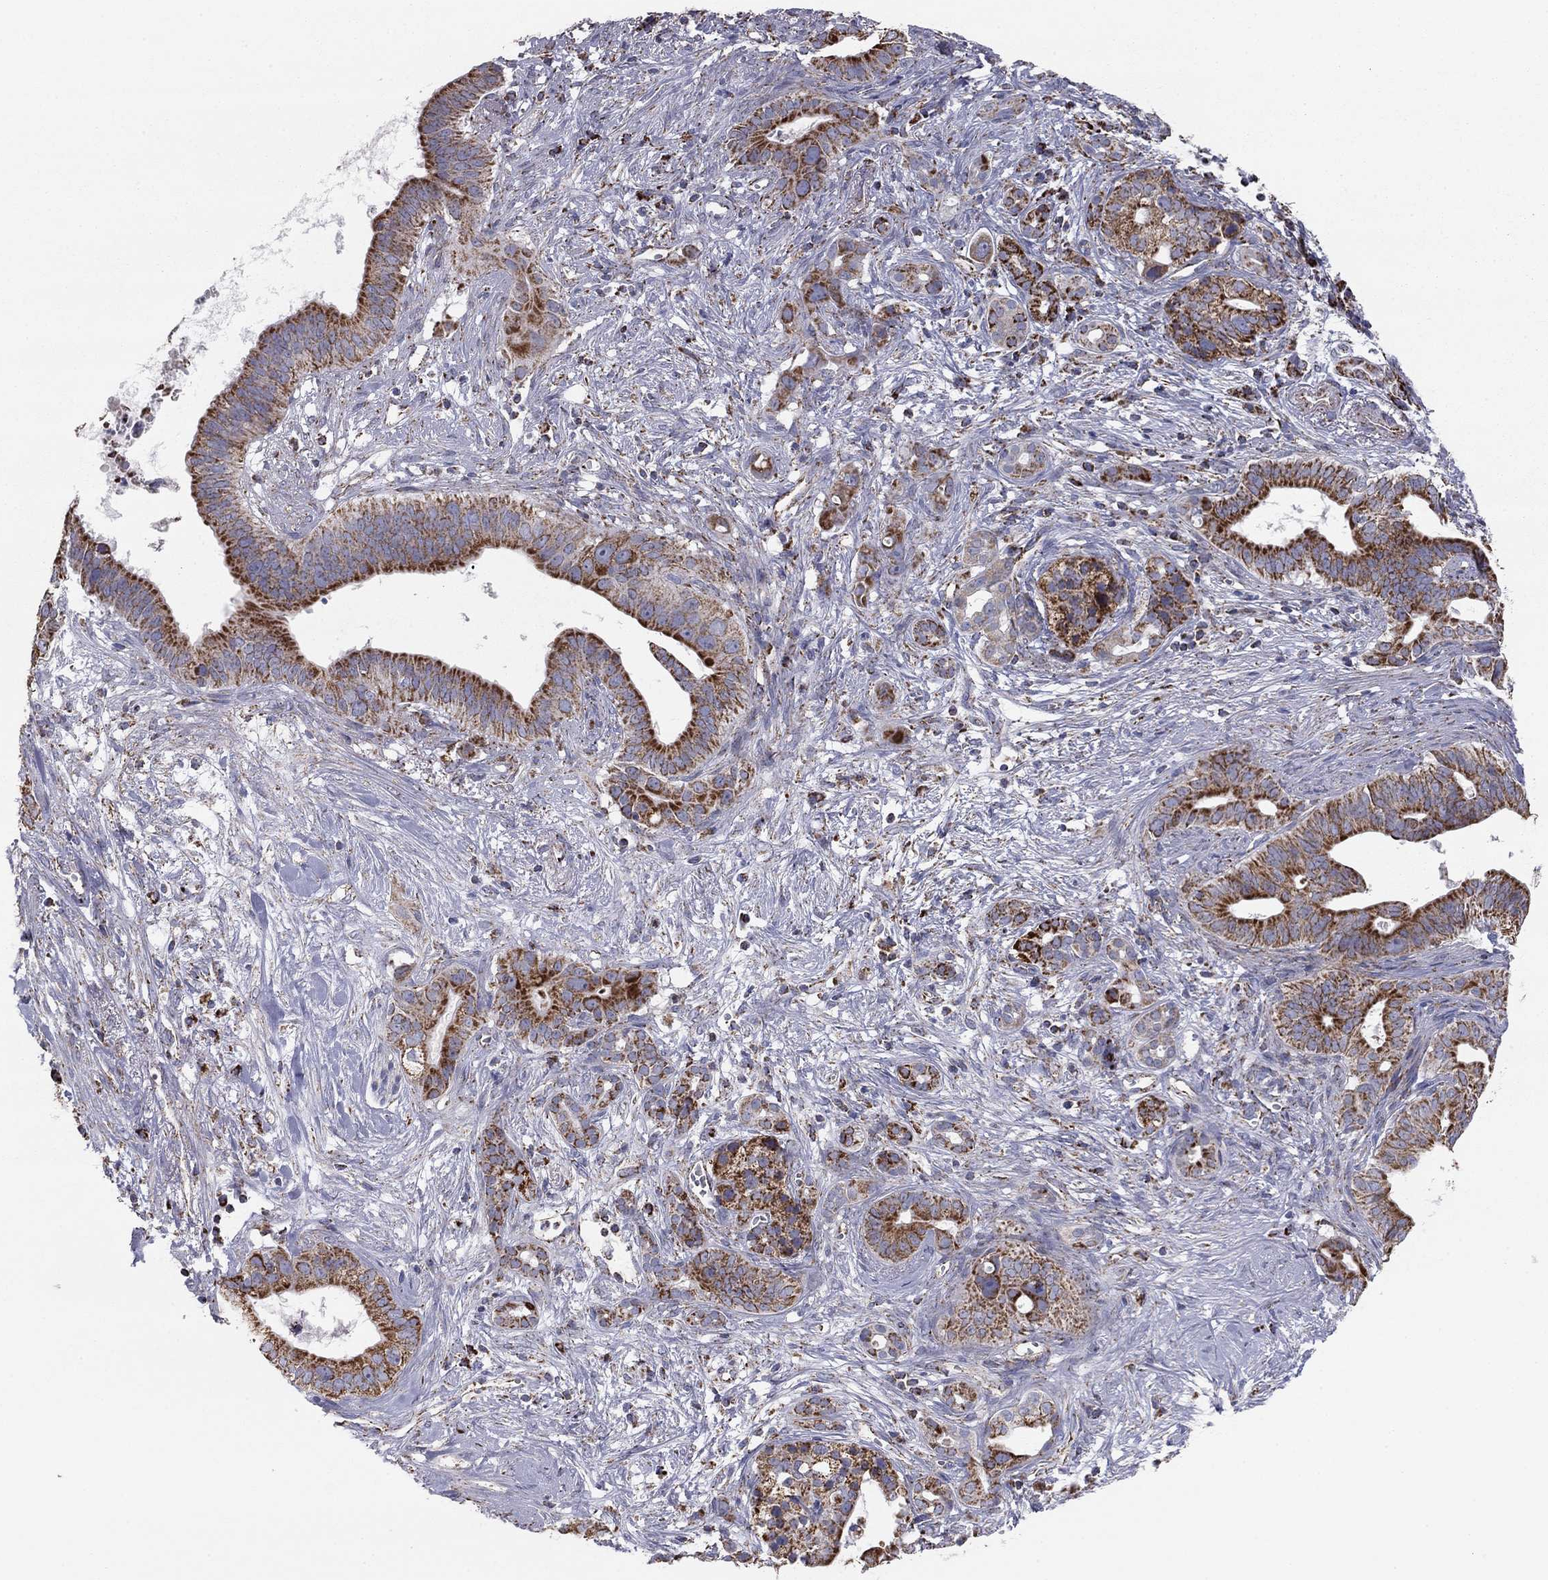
{"staining": {"intensity": "strong", "quantity": "25%-75%", "location": "cytoplasmic/membranous"}, "tissue": "pancreatic cancer", "cell_type": "Tumor cells", "image_type": "cancer", "snomed": [{"axis": "morphology", "description": "Adenocarcinoma, NOS"}, {"axis": "topography", "description": "Pancreas"}], "caption": "Tumor cells exhibit strong cytoplasmic/membranous staining in approximately 25%-75% of cells in pancreatic adenocarcinoma.", "gene": "NDUFV1", "patient": {"sex": "male", "age": 61}}